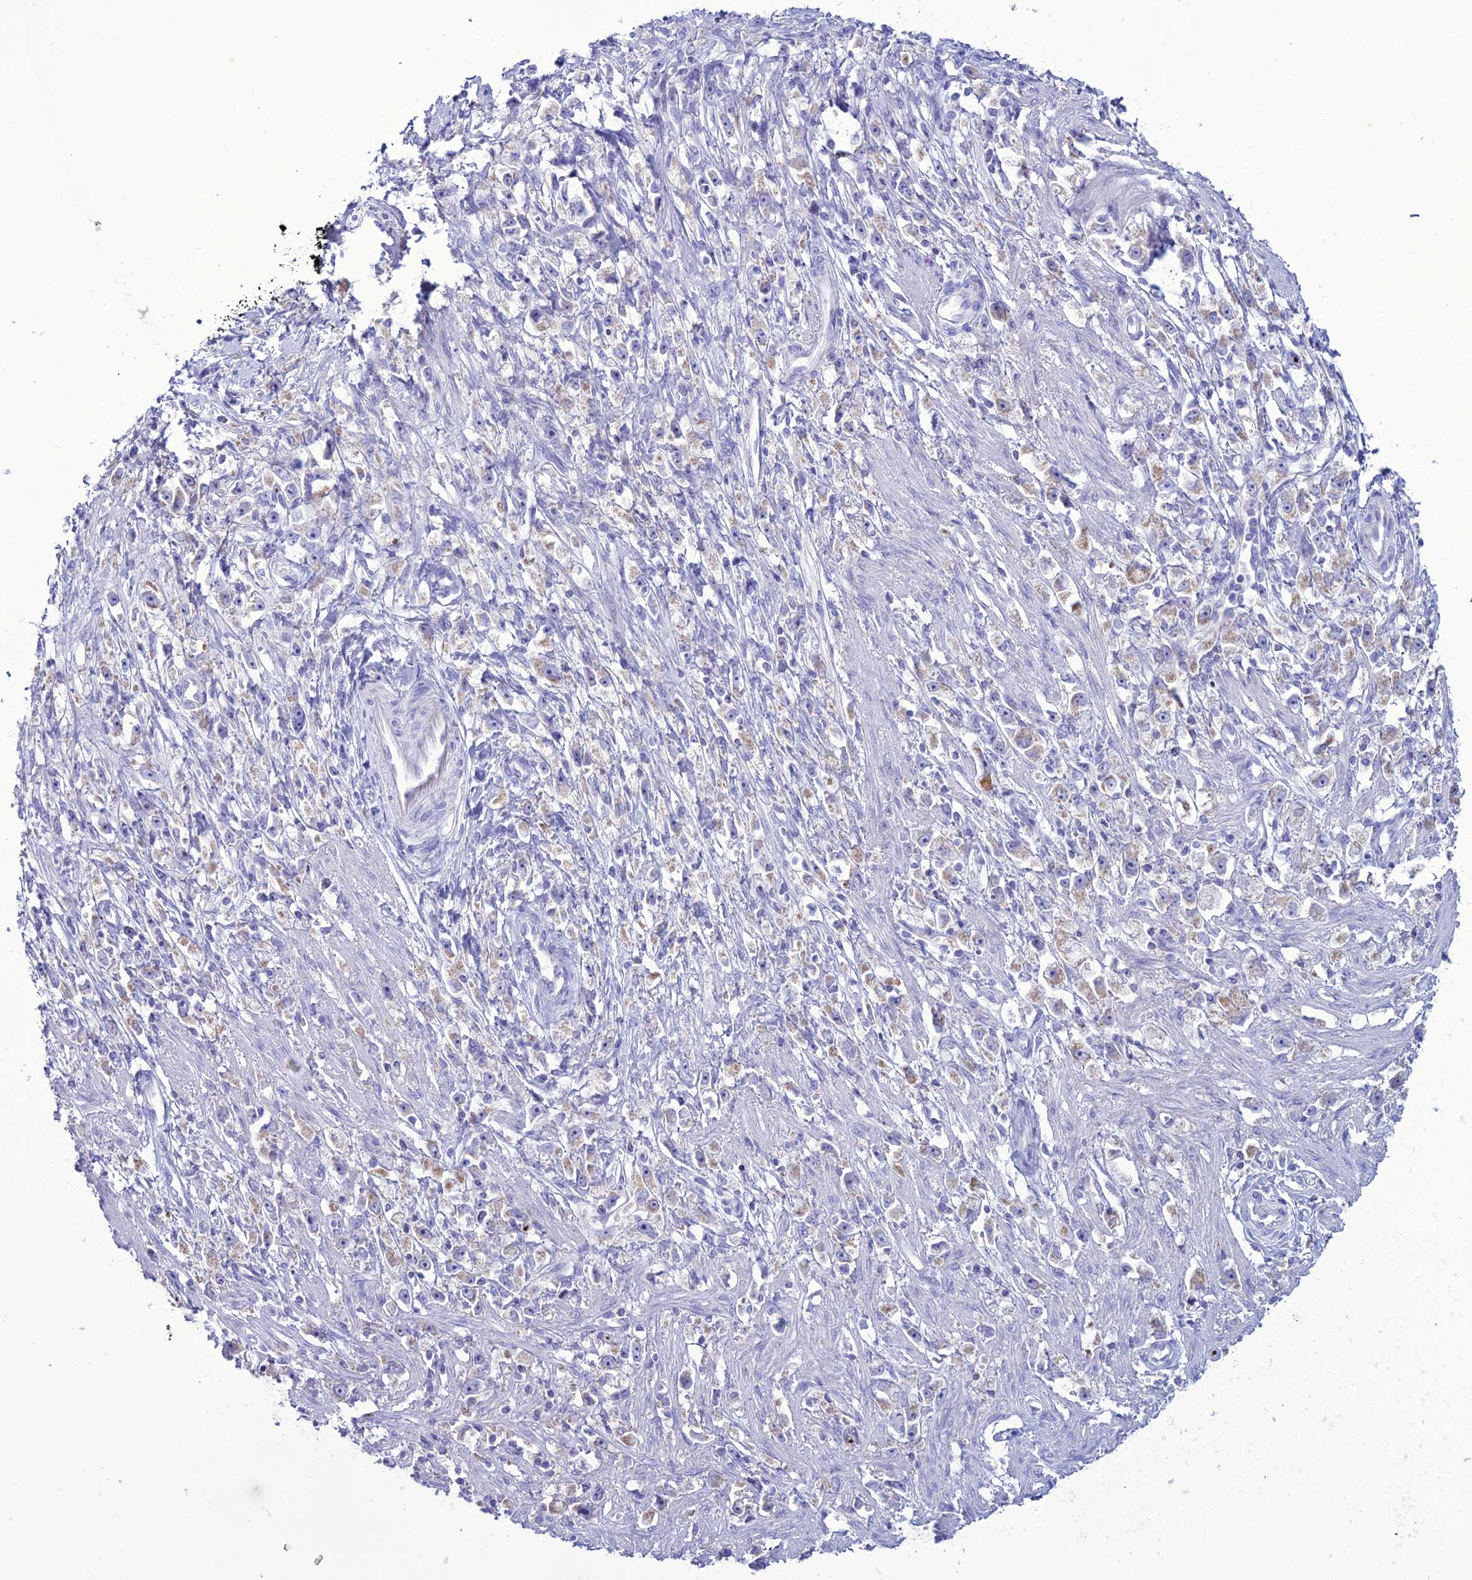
{"staining": {"intensity": "weak", "quantity": "<25%", "location": "cytoplasmic/membranous"}, "tissue": "stomach cancer", "cell_type": "Tumor cells", "image_type": "cancer", "snomed": [{"axis": "morphology", "description": "Adenocarcinoma, NOS"}, {"axis": "topography", "description": "Stomach"}], "caption": "This is a image of IHC staining of adenocarcinoma (stomach), which shows no positivity in tumor cells.", "gene": "C21orf140", "patient": {"sex": "female", "age": 59}}